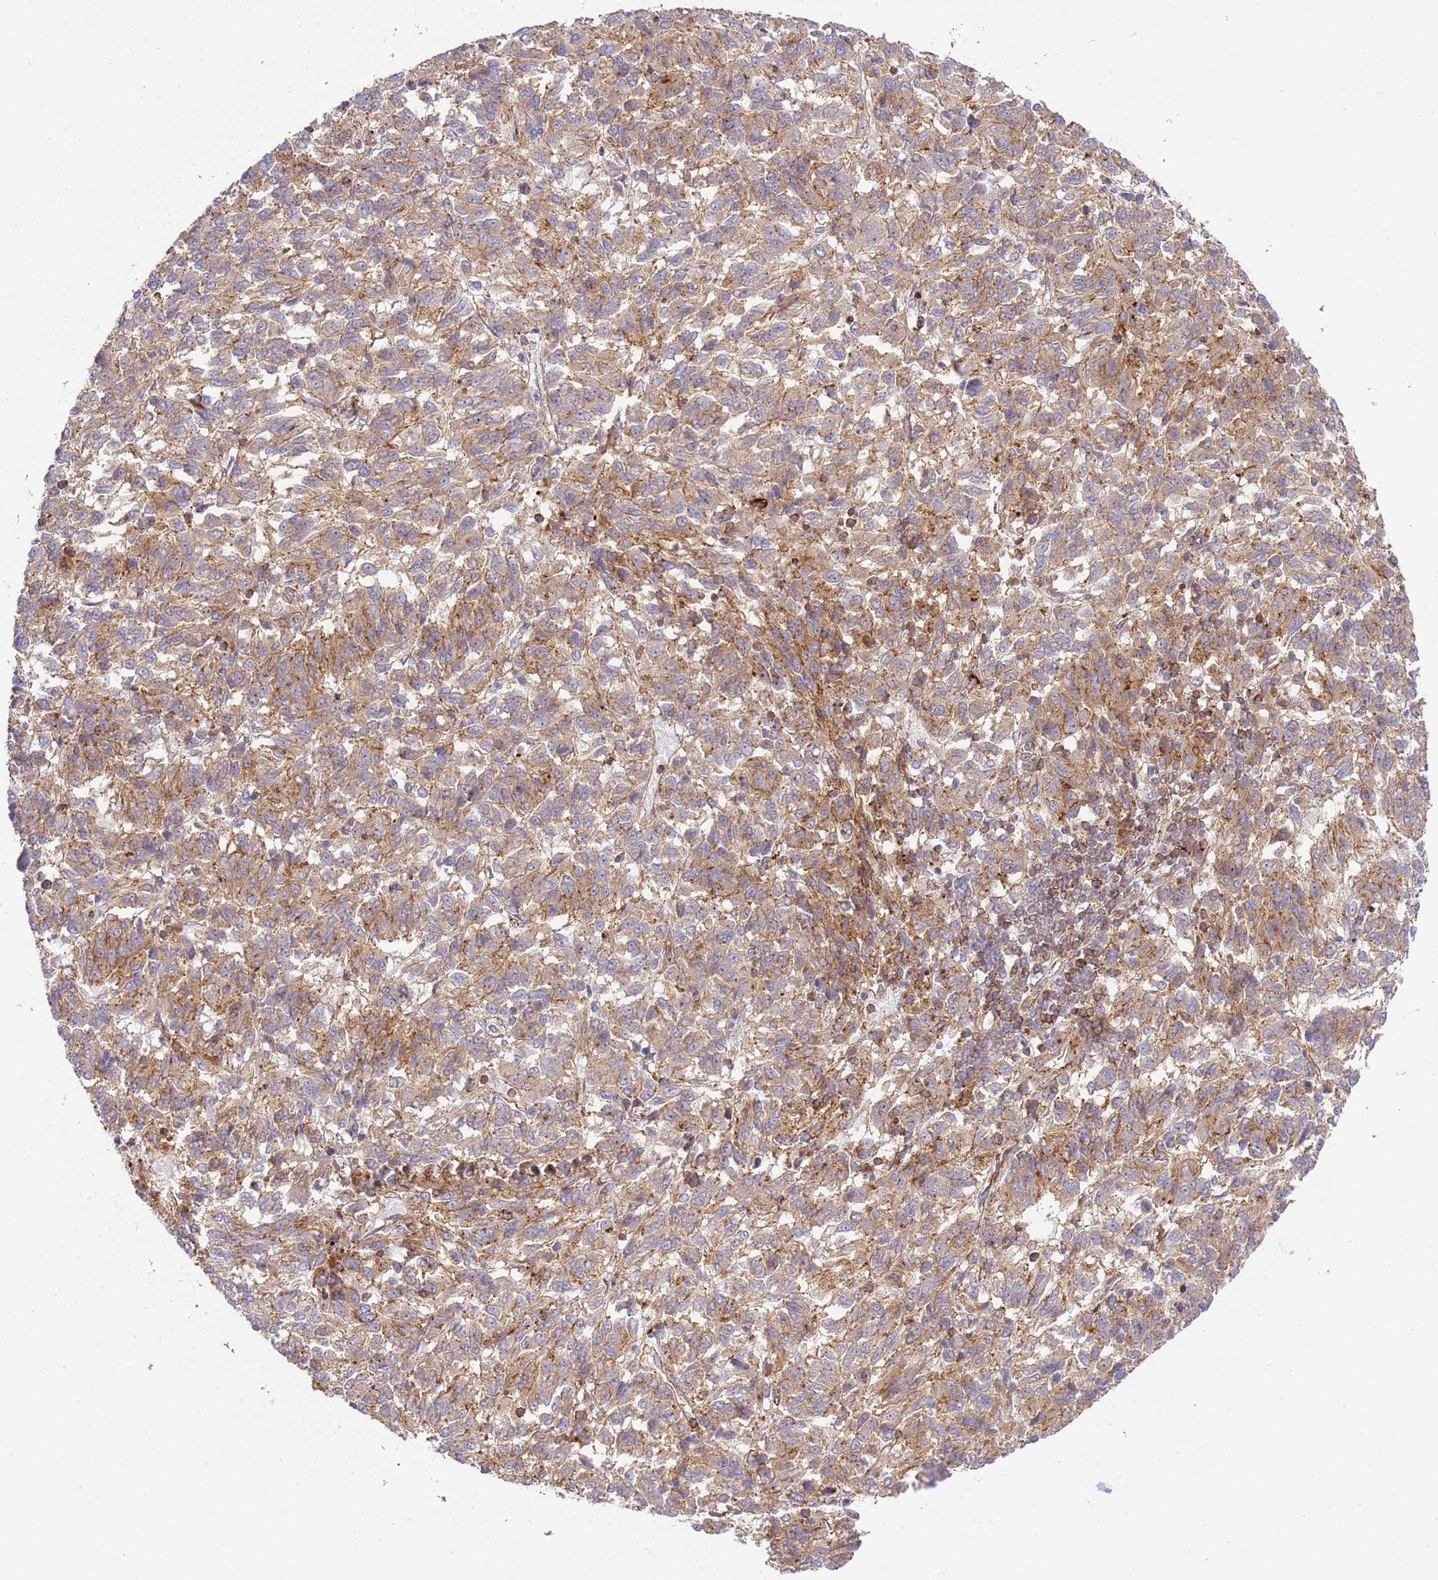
{"staining": {"intensity": "weak", "quantity": ">75%", "location": "cytoplasmic/membranous"}, "tissue": "melanoma", "cell_type": "Tumor cells", "image_type": "cancer", "snomed": [{"axis": "morphology", "description": "Malignant melanoma, Metastatic site"}, {"axis": "topography", "description": "Lung"}], "caption": "Immunohistochemistry (IHC) staining of malignant melanoma (metastatic site), which shows low levels of weak cytoplasmic/membranous positivity in about >75% of tumor cells indicating weak cytoplasmic/membranous protein expression. The staining was performed using DAB (brown) for protein detection and nuclei were counterstained in hematoxylin (blue).", "gene": "EFCAB8", "patient": {"sex": "male", "age": 64}}